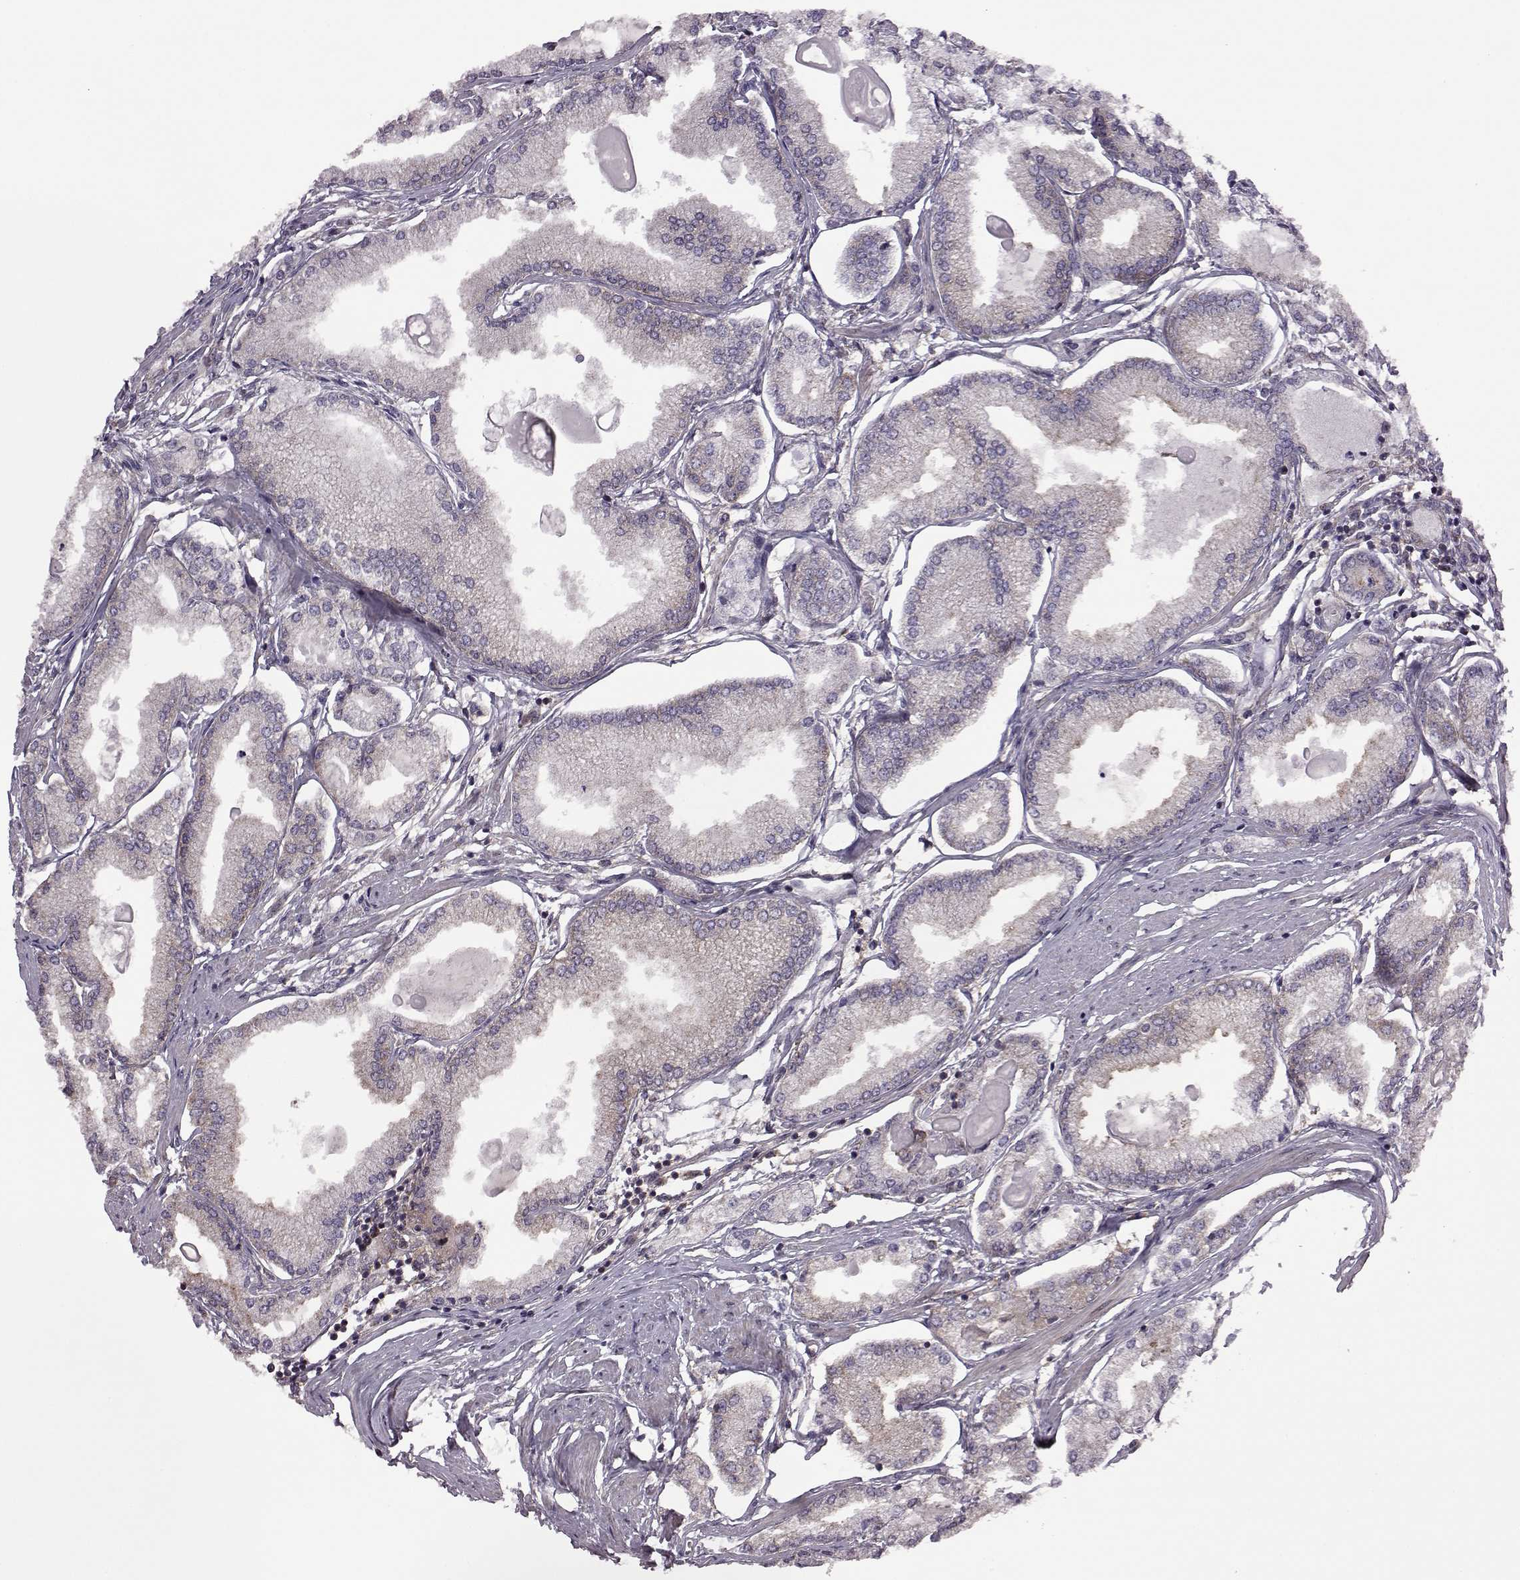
{"staining": {"intensity": "negative", "quantity": "none", "location": "none"}, "tissue": "prostate cancer", "cell_type": "Tumor cells", "image_type": "cancer", "snomed": [{"axis": "morphology", "description": "Adenocarcinoma, High grade"}, {"axis": "topography", "description": "Prostate"}], "caption": "DAB (3,3'-diaminobenzidine) immunohistochemical staining of human prostate cancer demonstrates no significant staining in tumor cells.", "gene": "URI1", "patient": {"sex": "male", "age": 68}}